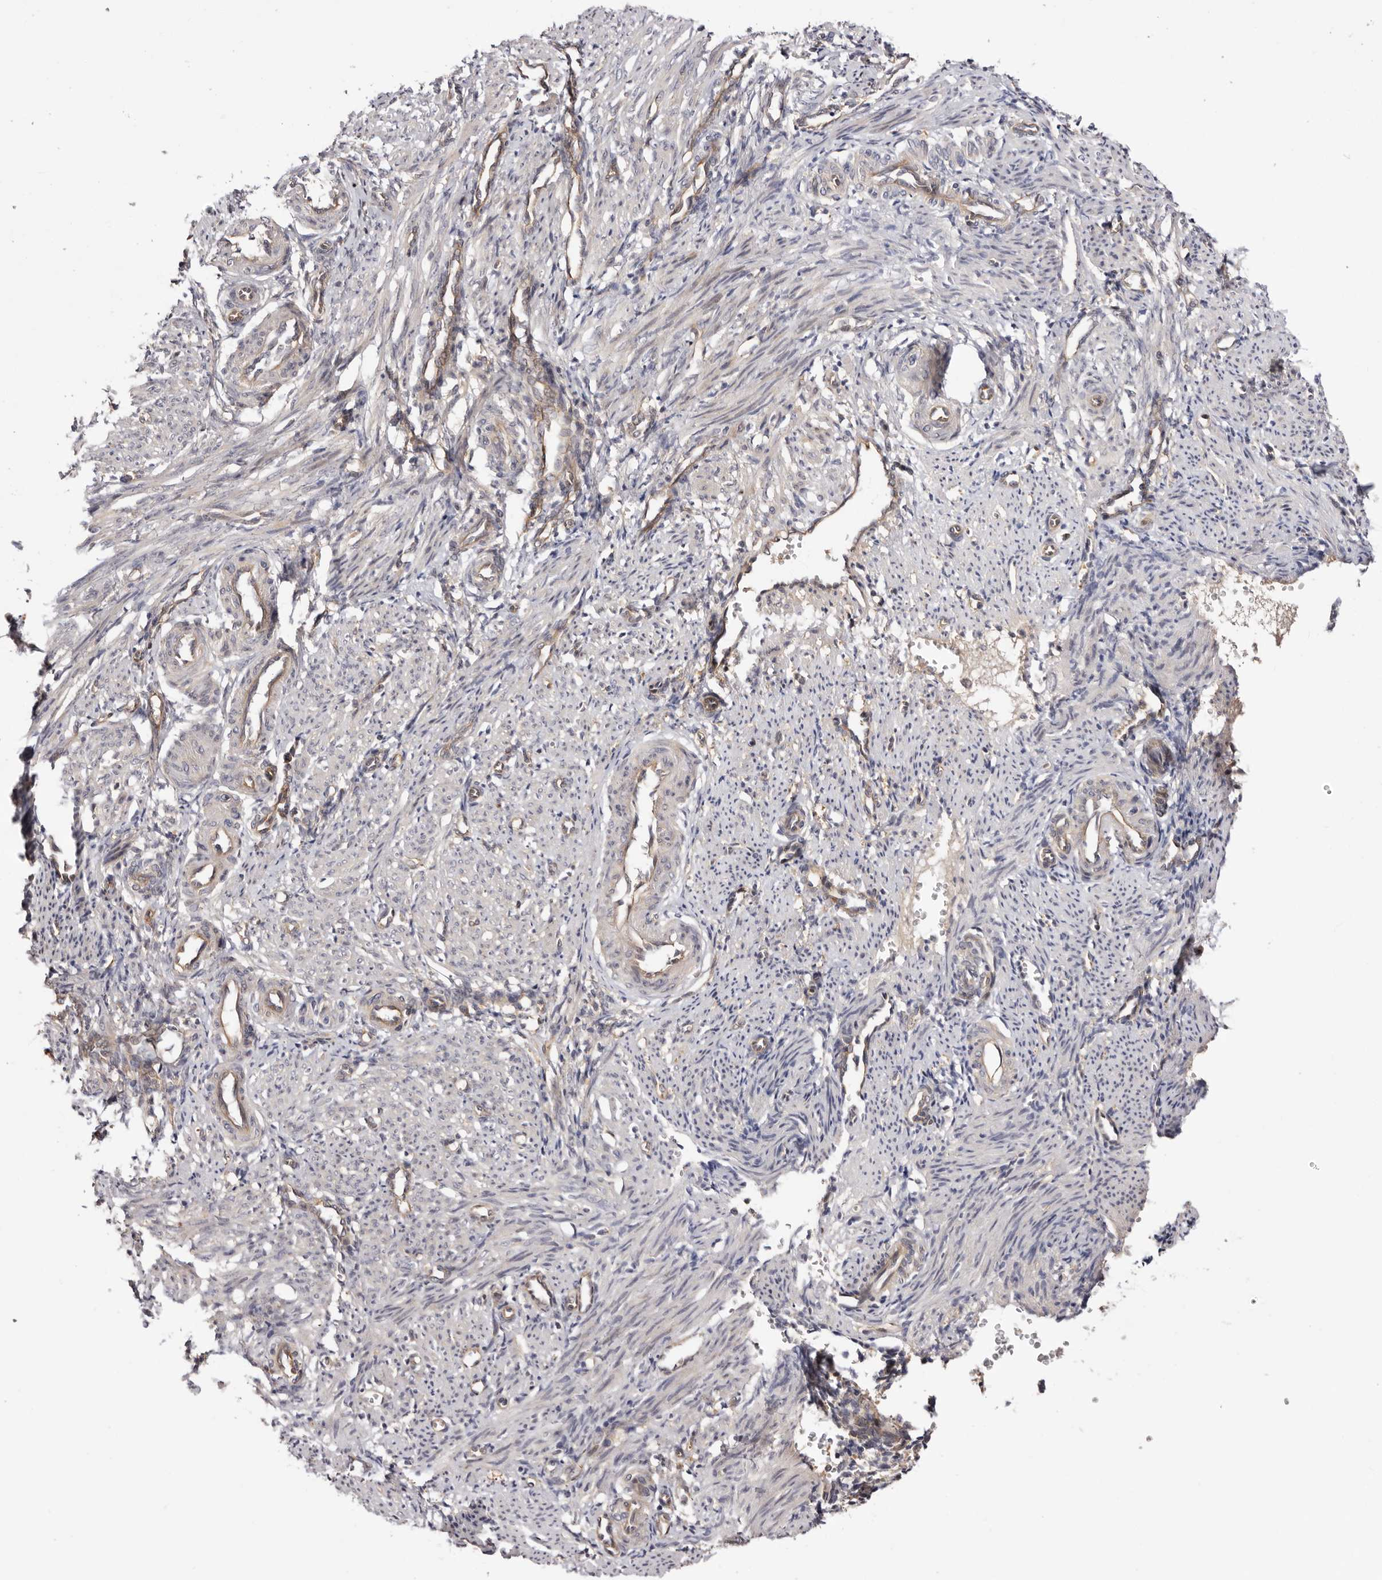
{"staining": {"intensity": "moderate", "quantity": "<25%", "location": "cytoplasmic/membranous"}, "tissue": "smooth muscle", "cell_type": "Smooth muscle cells", "image_type": "normal", "snomed": [{"axis": "morphology", "description": "Normal tissue, NOS"}, {"axis": "topography", "description": "Endometrium"}], "caption": "IHC micrograph of unremarkable smooth muscle: smooth muscle stained using immunohistochemistry exhibits low levels of moderate protein expression localized specifically in the cytoplasmic/membranous of smooth muscle cells, appearing as a cytoplasmic/membranous brown color.", "gene": "PANK4", "patient": {"sex": "female", "age": 33}}